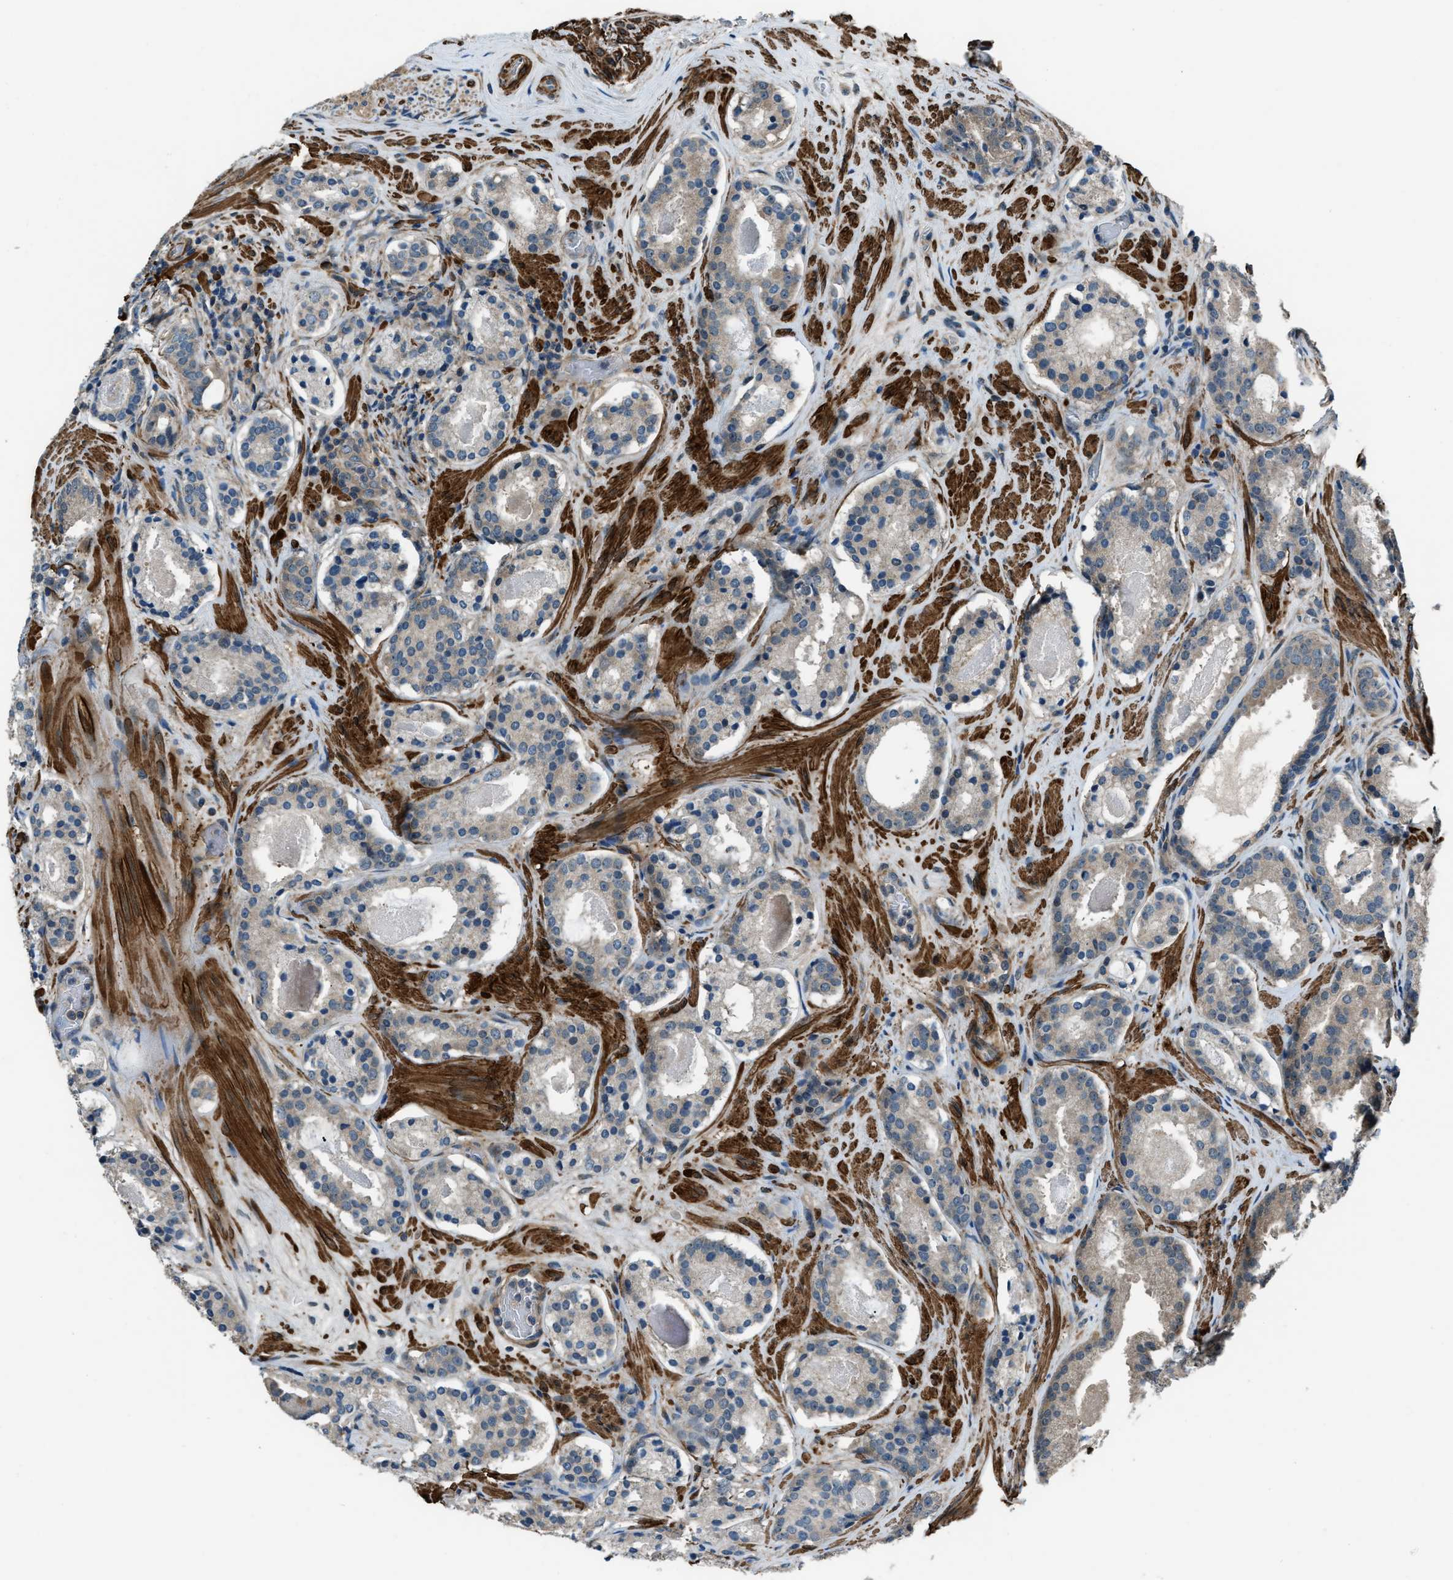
{"staining": {"intensity": "weak", "quantity": "25%-75%", "location": "cytoplasmic/membranous"}, "tissue": "prostate cancer", "cell_type": "Tumor cells", "image_type": "cancer", "snomed": [{"axis": "morphology", "description": "Adenocarcinoma, Low grade"}, {"axis": "topography", "description": "Prostate"}], "caption": "Immunohistochemistry staining of prostate cancer (low-grade adenocarcinoma), which displays low levels of weak cytoplasmic/membranous expression in about 25%-75% of tumor cells indicating weak cytoplasmic/membranous protein expression. The staining was performed using DAB (brown) for protein detection and nuclei were counterstained in hematoxylin (blue).", "gene": "NUDCD3", "patient": {"sex": "male", "age": 69}}